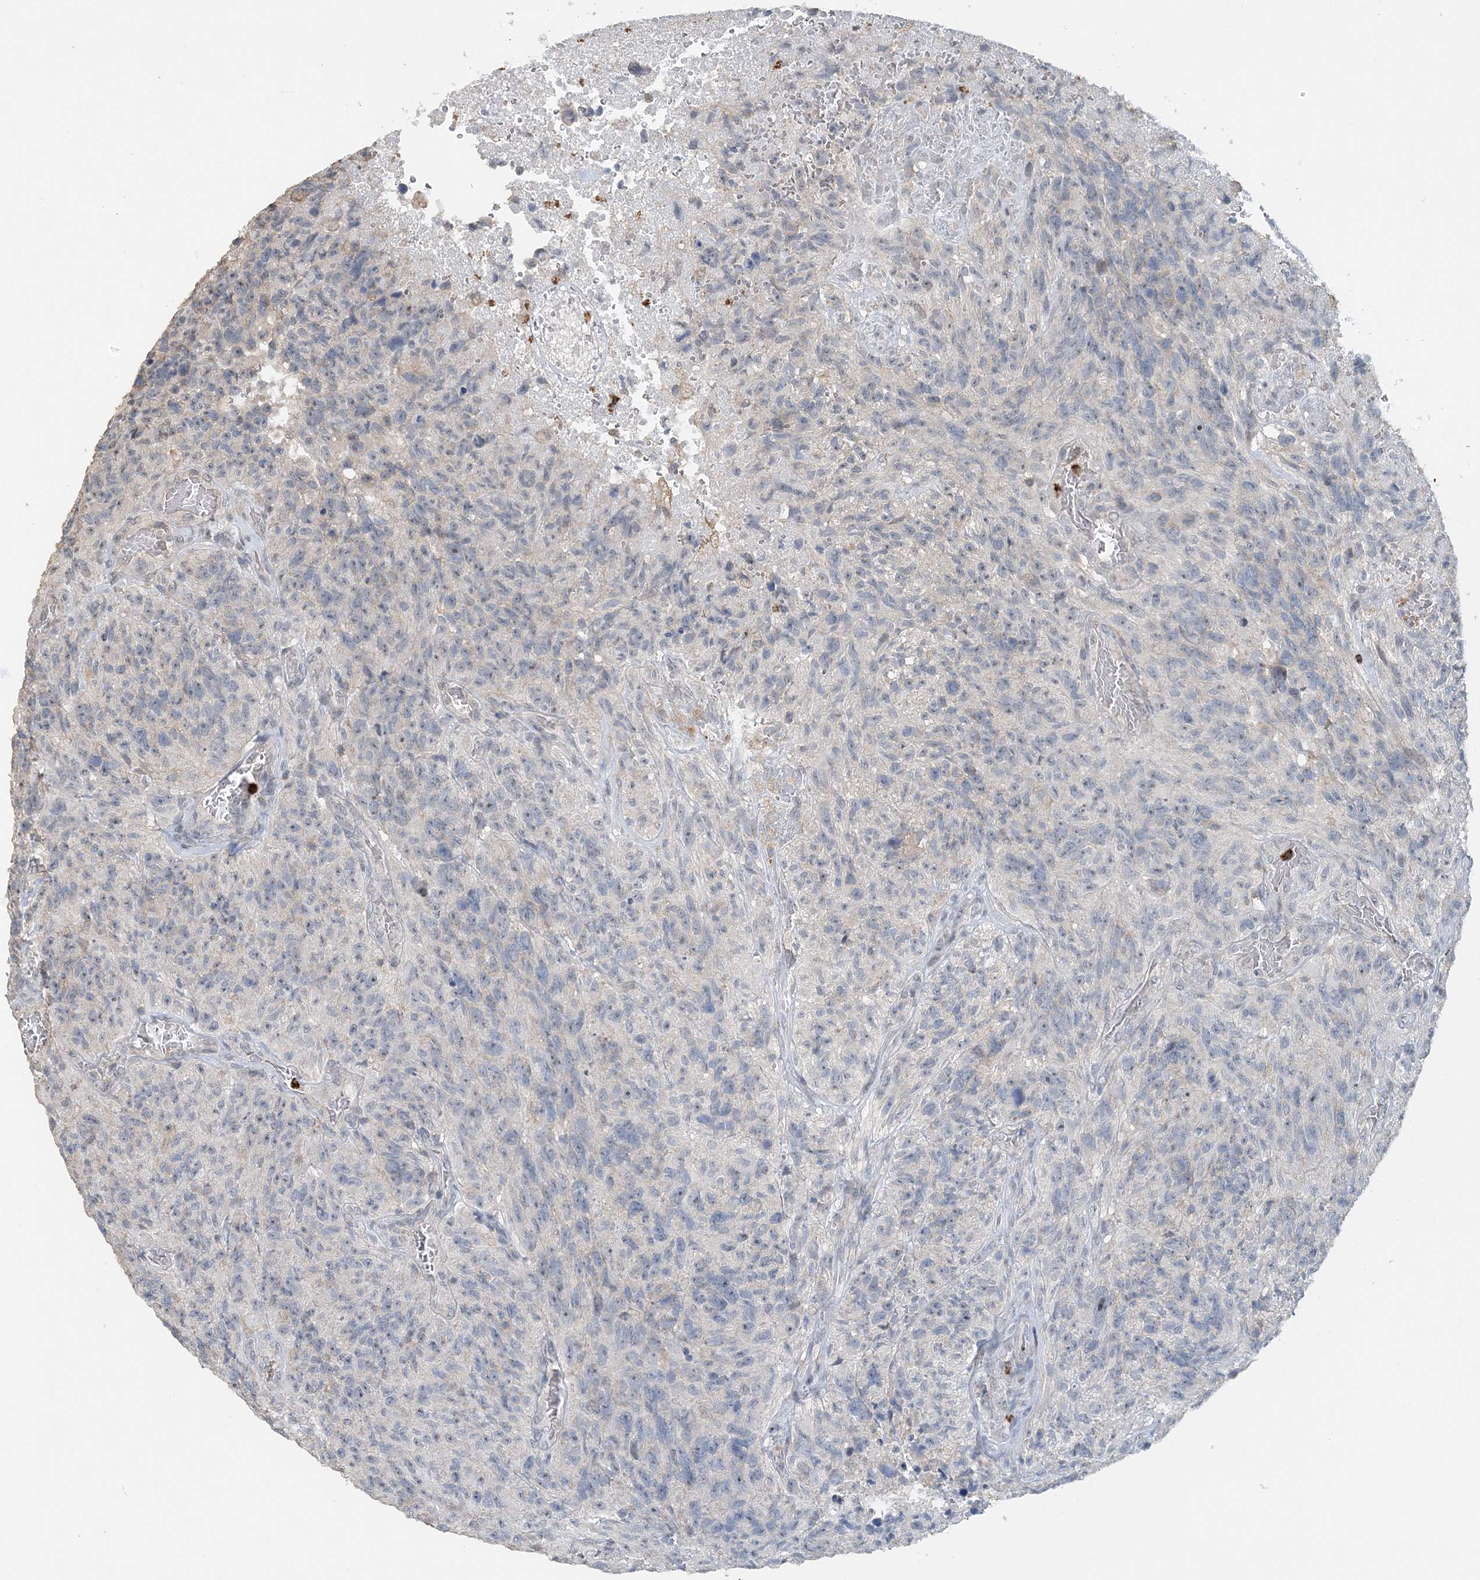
{"staining": {"intensity": "negative", "quantity": "none", "location": "none"}, "tissue": "glioma", "cell_type": "Tumor cells", "image_type": "cancer", "snomed": [{"axis": "morphology", "description": "Glioma, malignant, High grade"}, {"axis": "topography", "description": "Brain"}], "caption": "A micrograph of human glioma is negative for staining in tumor cells.", "gene": "FAM110A", "patient": {"sex": "male", "age": 69}}